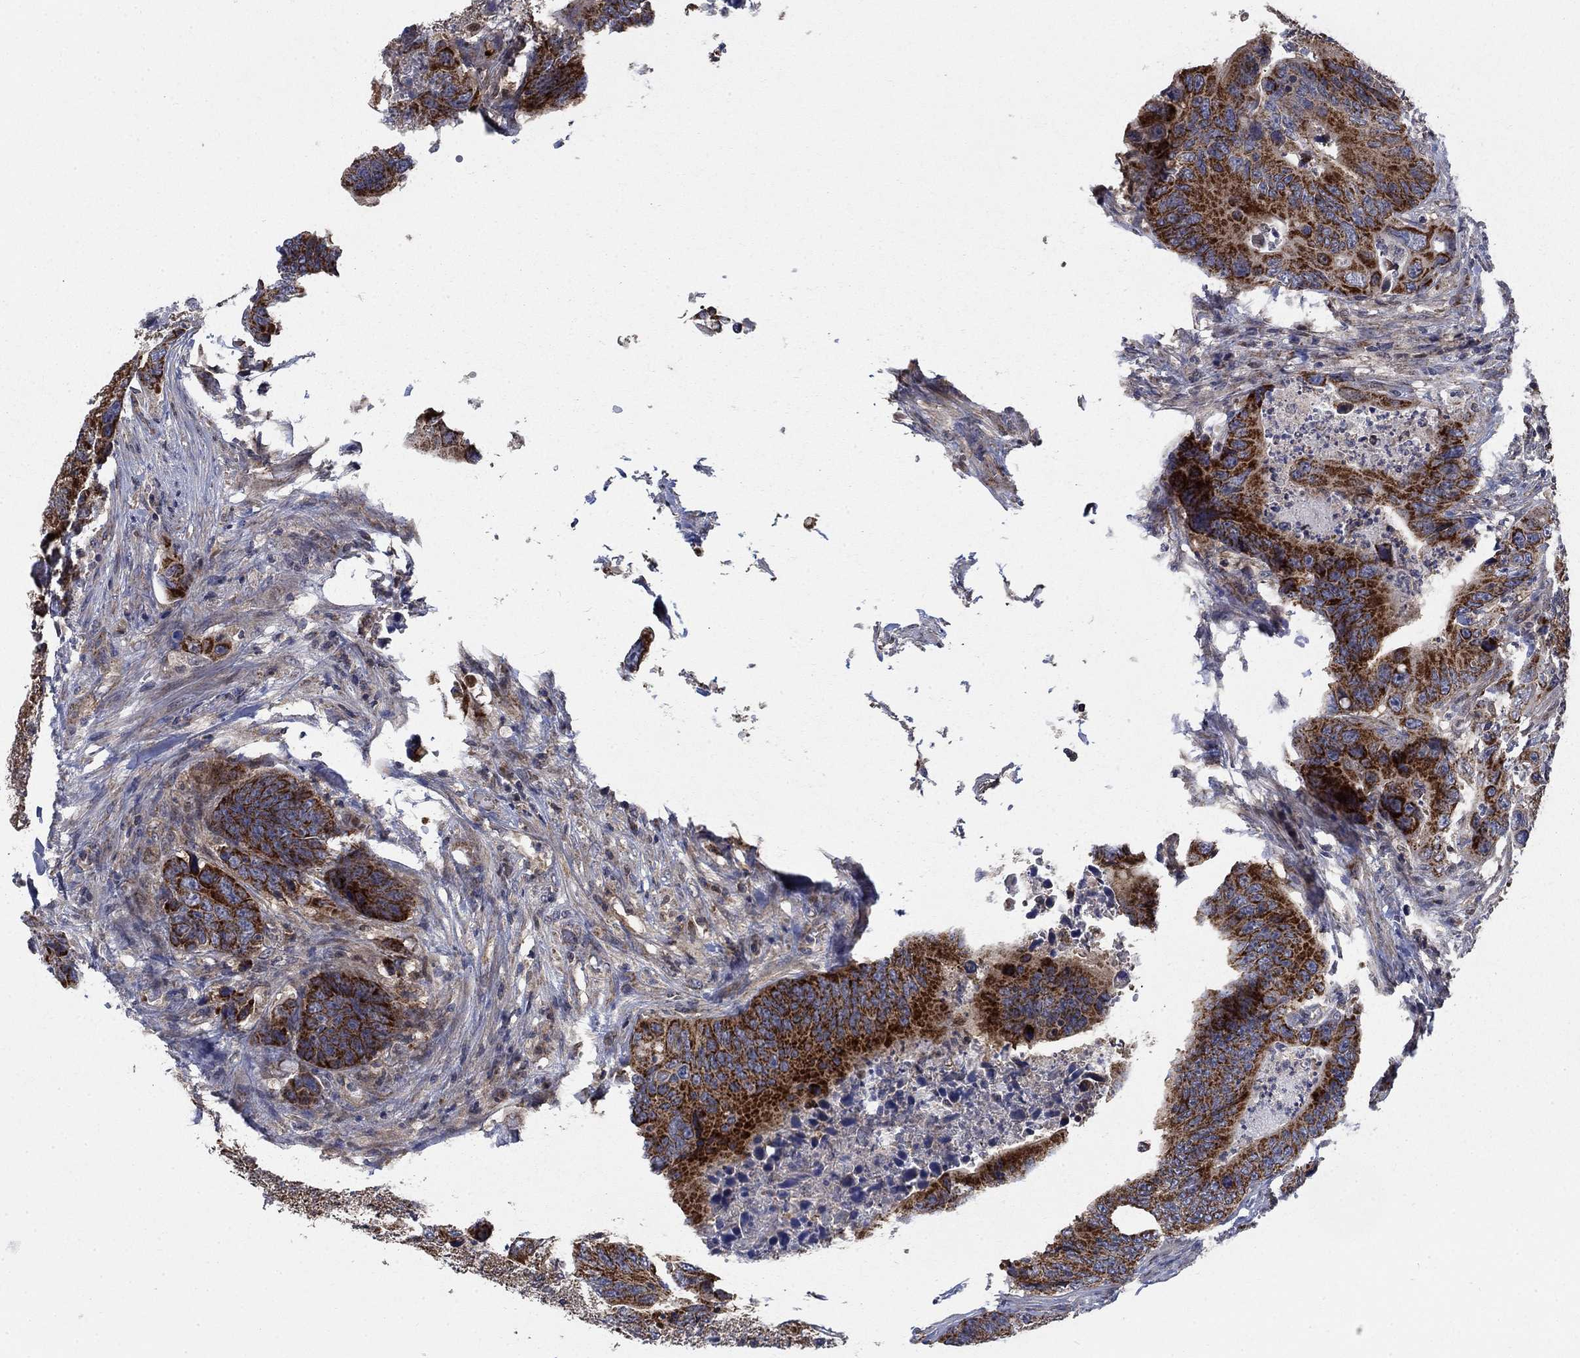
{"staining": {"intensity": "strong", "quantity": ">75%", "location": "cytoplasmic/membranous"}, "tissue": "colorectal cancer", "cell_type": "Tumor cells", "image_type": "cancer", "snomed": [{"axis": "morphology", "description": "Adenocarcinoma, NOS"}, {"axis": "topography", "description": "Colon"}], "caption": "Adenocarcinoma (colorectal) tissue displays strong cytoplasmic/membranous expression in about >75% of tumor cells", "gene": "NME7", "patient": {"sex": "female", "age": 90}}